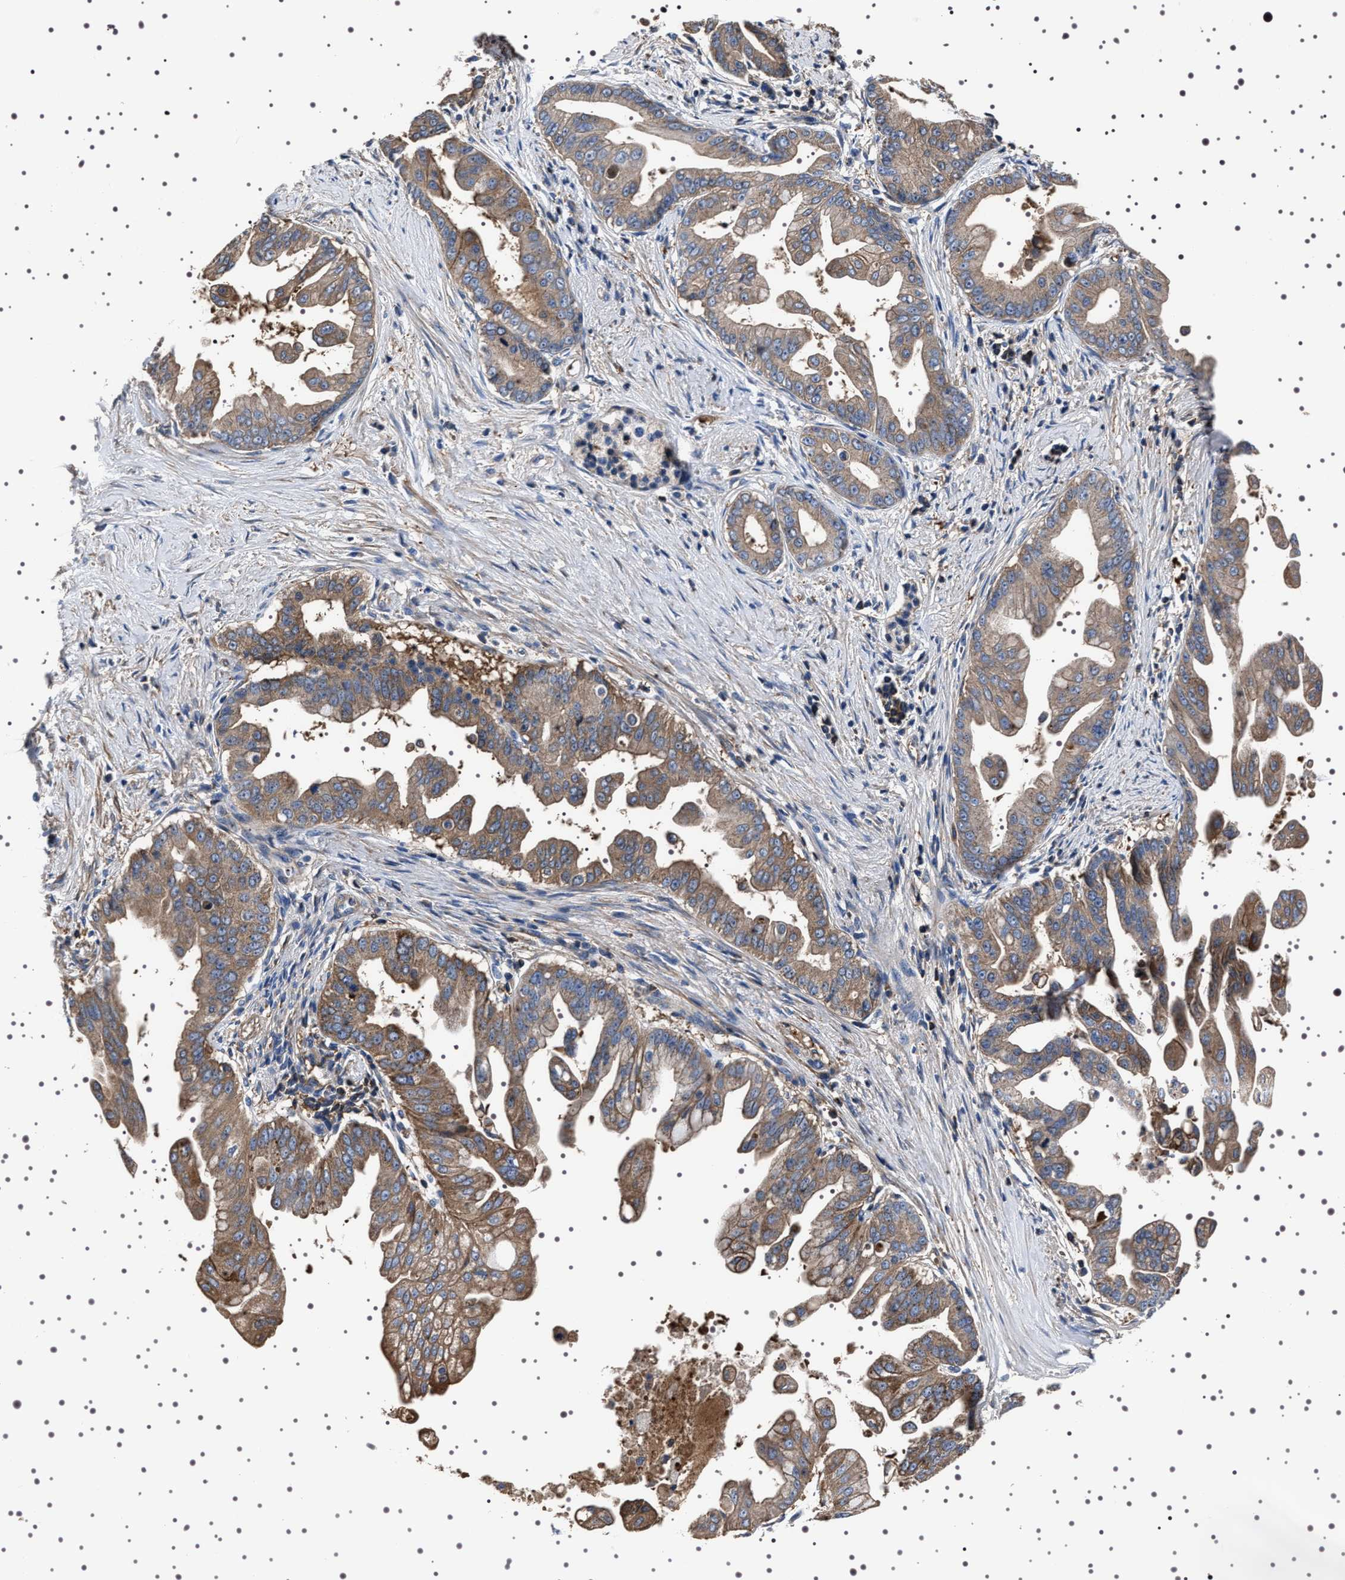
{"staining": {"intensity": "moderate", "quantity": ">75%", "location": "cytoplasmic/membranous"}, "tissue": "pancreatic cancer", "cell_type": "Tumor cells", "image_type": "cancer", "snomed": [{"axis": "morphology", "description": "Adenocarcinoma, NOS"}, {"axis": "topography", "description": "Pancreas"}], "caption": "Approximately >75% of tumor cells in pancreatic cancer exhibit moderate cytoplasmic/membranous protein staining as visualized by brown immunohistochemical staining.", "gene": "WDR1", "patient": {"sex": "female", "age": 75}}